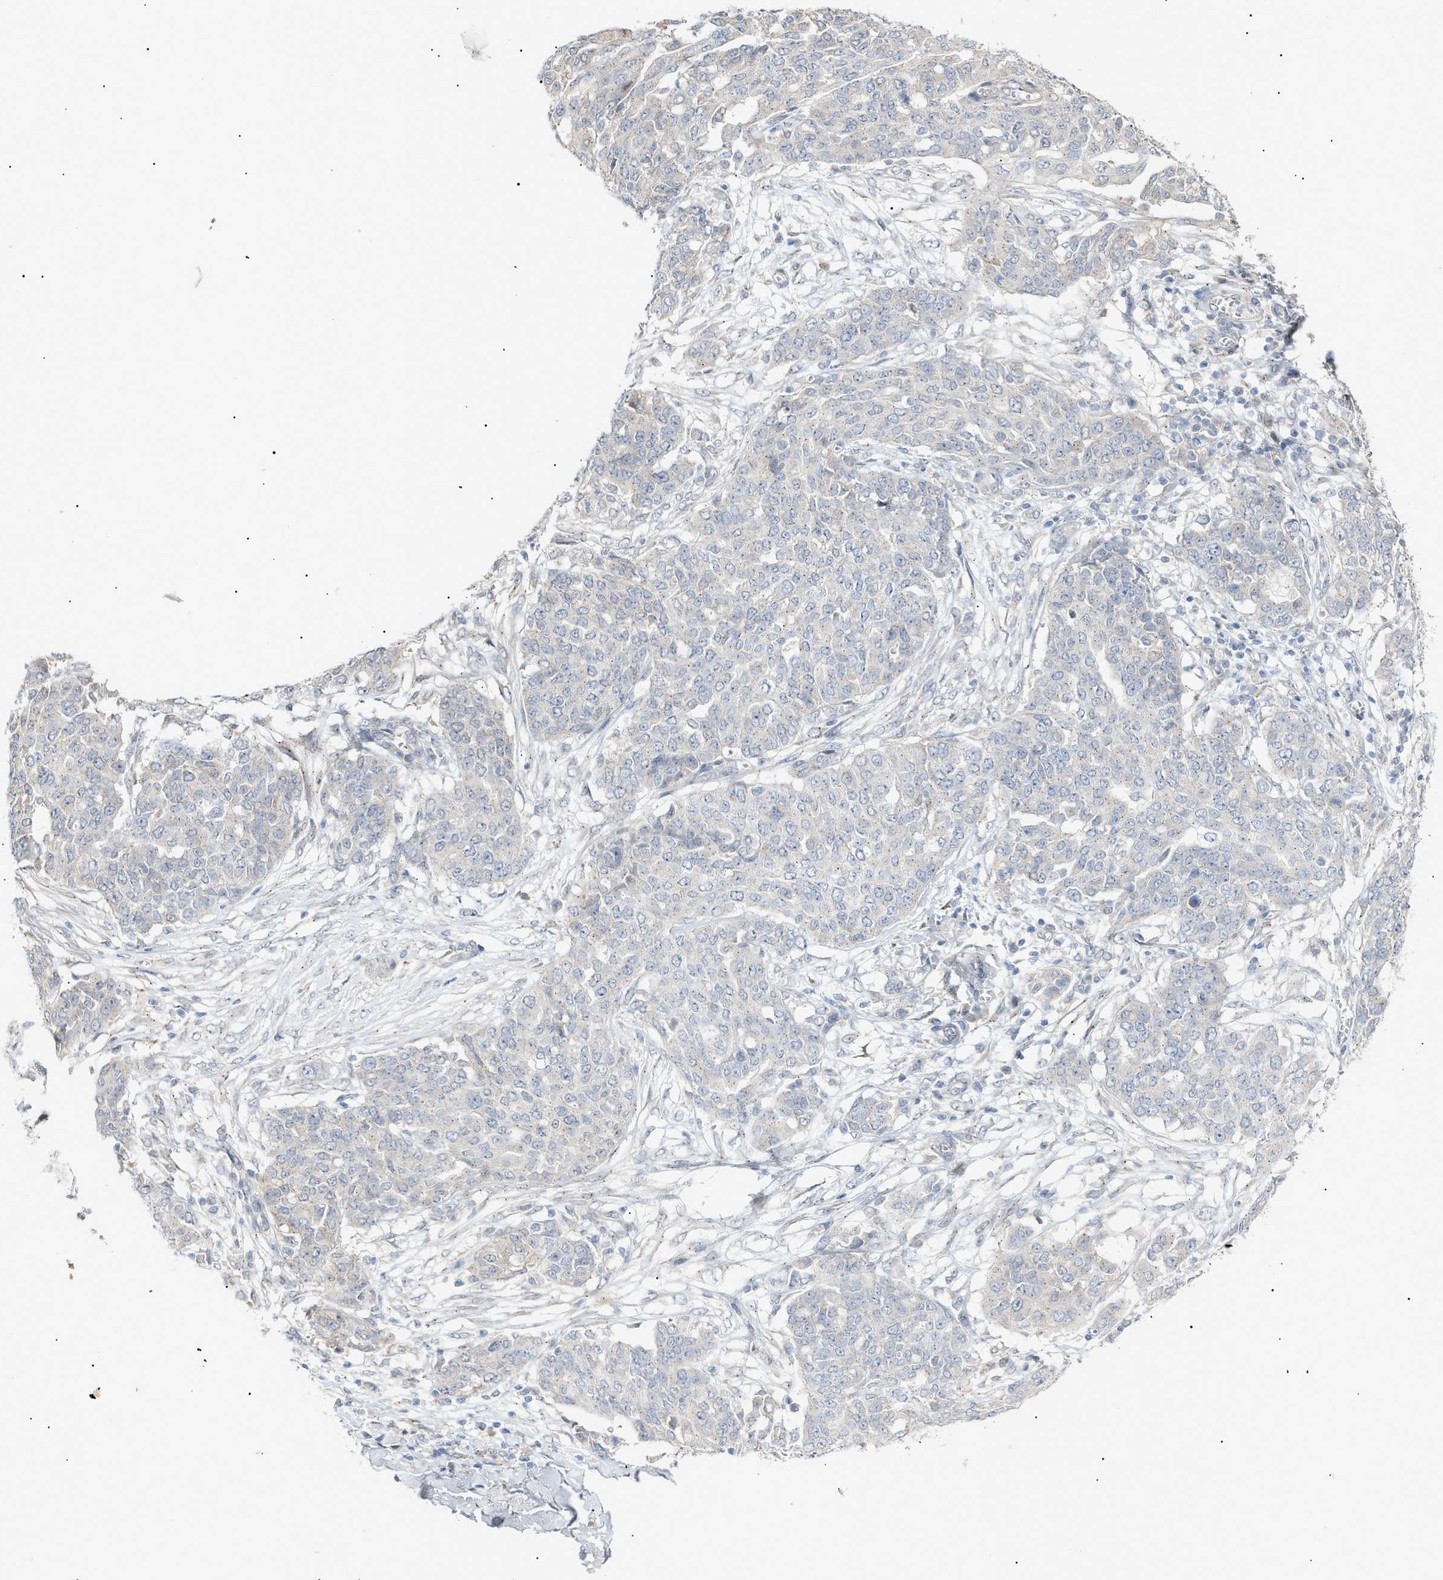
{"staining": {"intensity": "negative", "quantity": "none", "location": "none"}, "tissue": "ovarian cancer", "cell_type": "Tumor cells", "image_type": "cancer", "snomed": [{"axis": "morphology", "description": "Cystadenocarcinoma, serous, NOS"}, {"axis": "topography", "description": "Soft tissue"}, {"axis": "topography", "description": "Ovary"}], "caption": "Immunohistochemical staining of ovarian cancer displays no significant positivity in tumor cells. (DAB immunohistochemistry visualized using brightfield microscopy, high magnification).", "gene": "SLC25A31", "patient": {"sex": "female", "age": 57}}